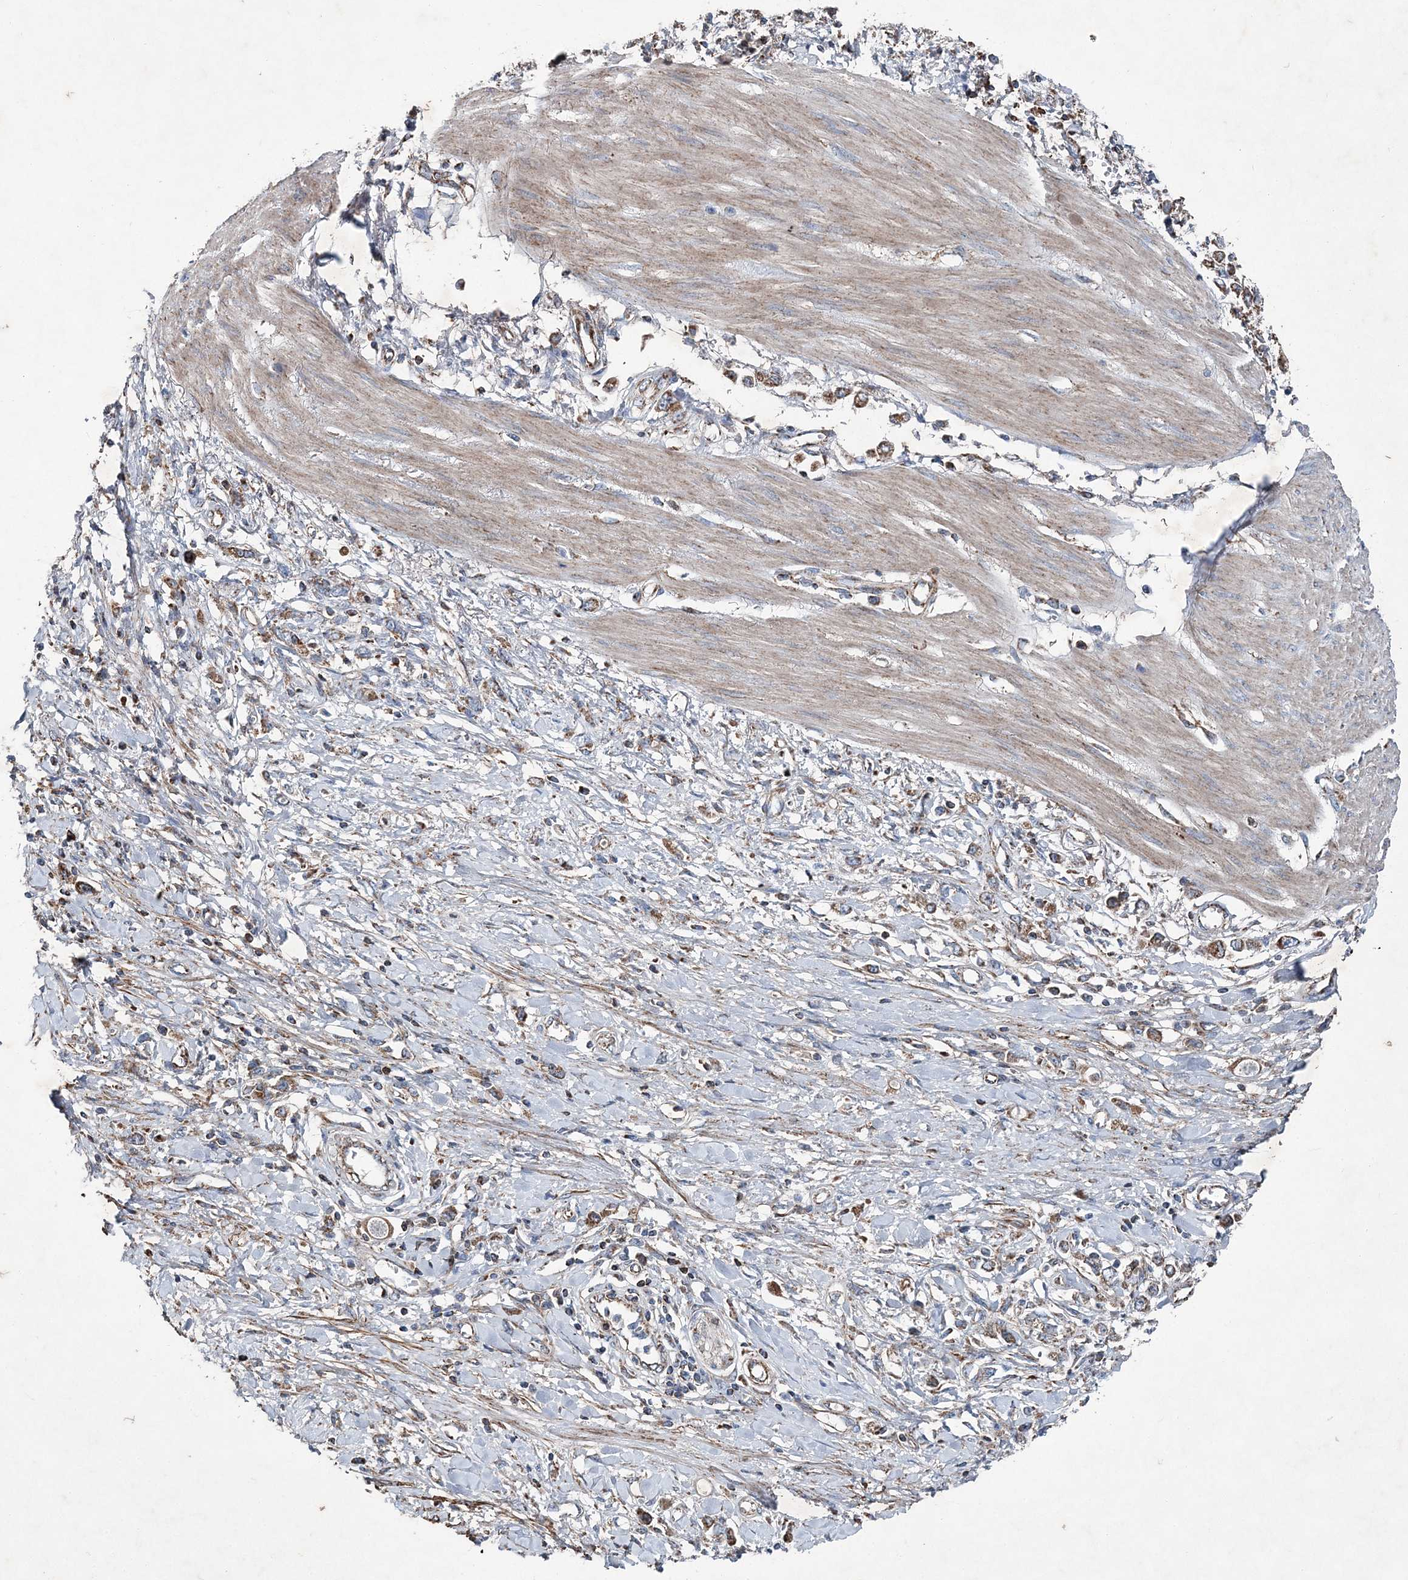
{"staining": {"intensity": "moderate", "quantity": "25%-75%", "location": "cytoplasmic/membranous"}, "tissue": "stomach cancer", "cell_type": "Tumor cells", "image_type": "cancer", "snomed": [{"axis": "morphology", "description": "Adenocarcinoma, NOS"}, {"axis": "topography", "description": "Stomach"}], "caption": "Protein staining exhibits moderate cytoplasmic/membranous expression in about 25%-75% of tumor cells in adenocarcinoma (stomach).", "gene": "SPAG16", "patient": {"sex": "female", "age": 76}}